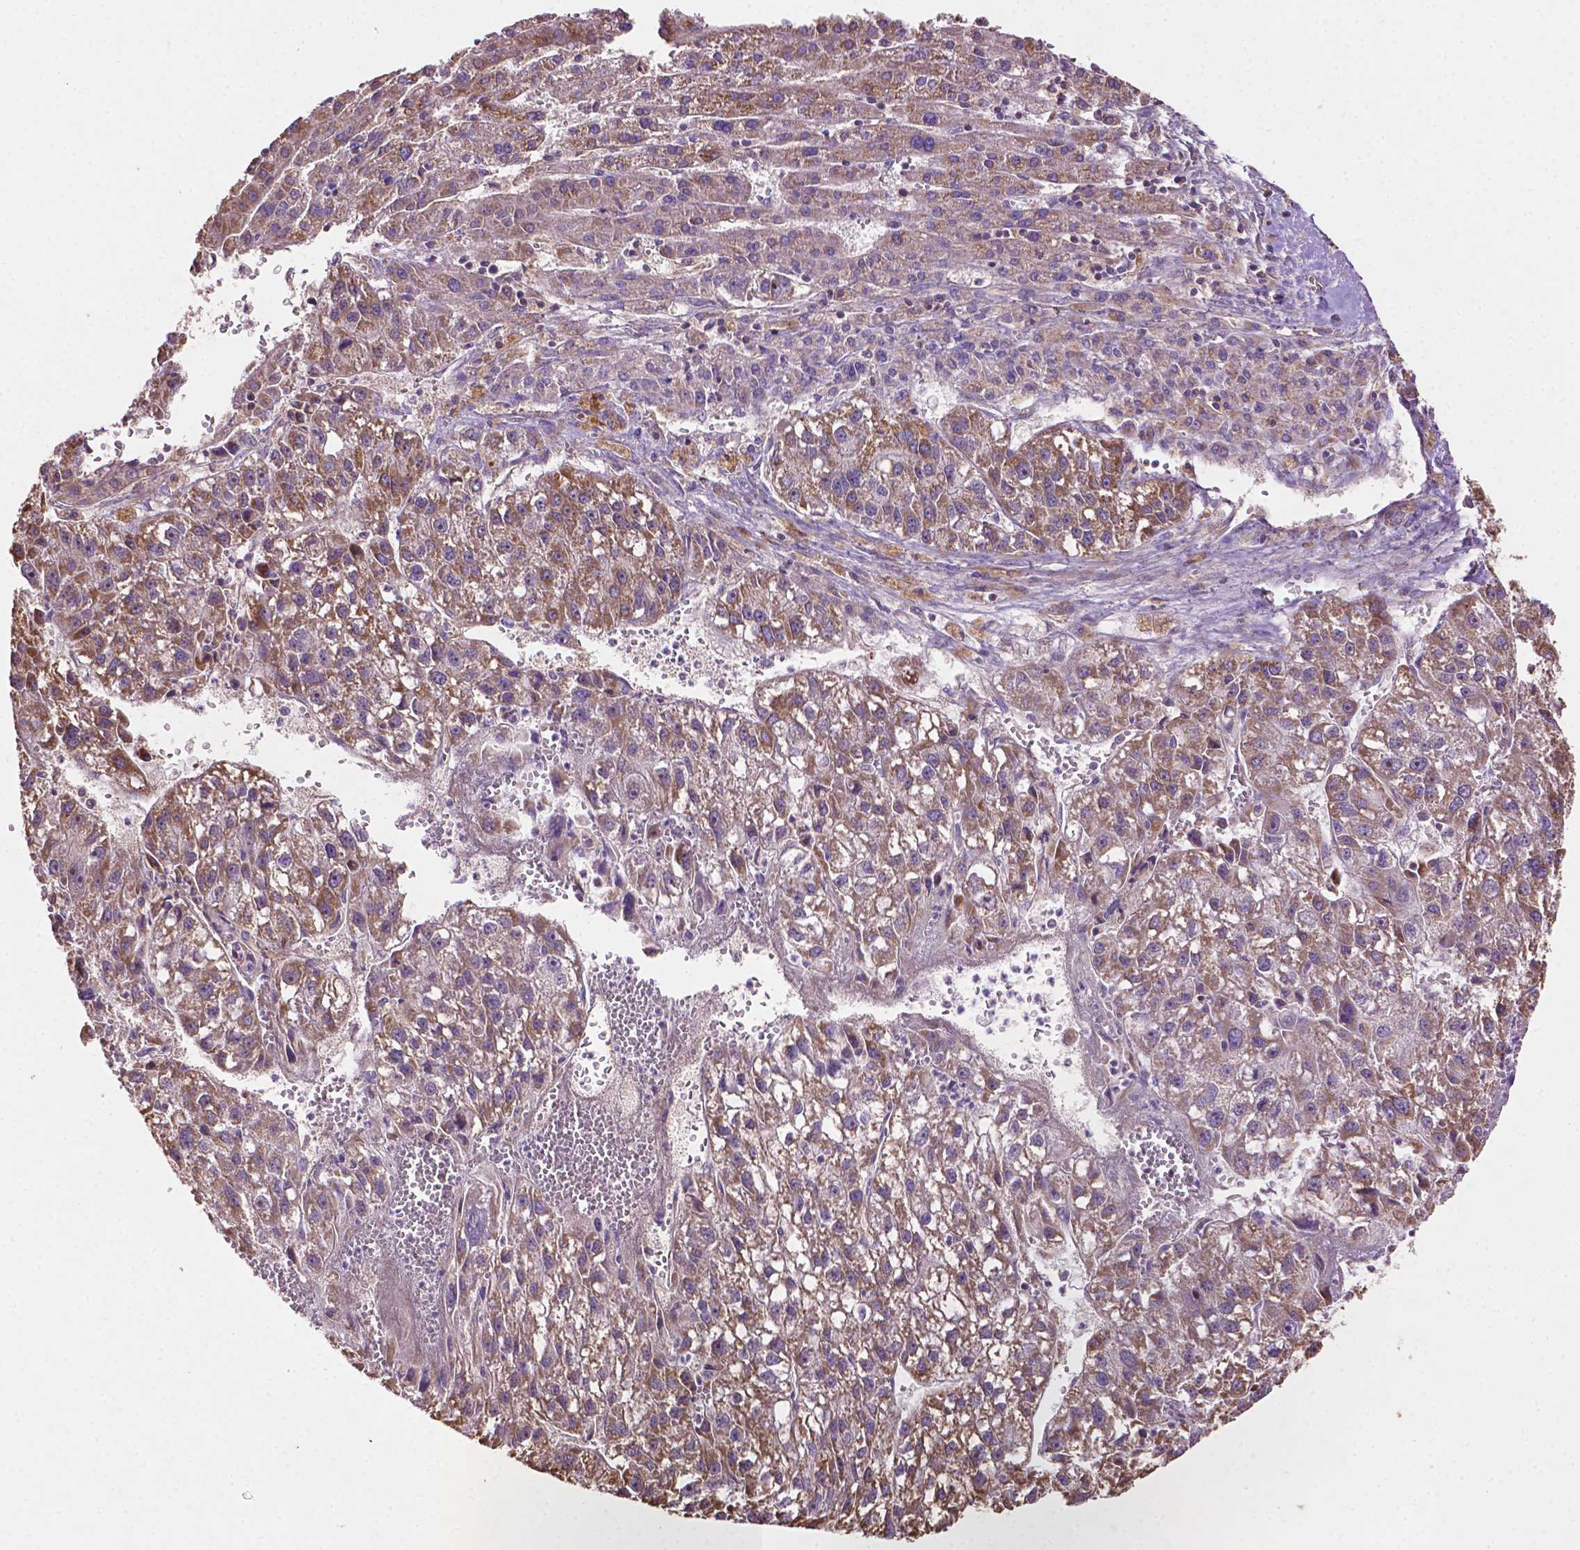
{"staining": {"intensity": "moderate", "quantity": ">75%", "location": "cytoplasmic/membranous"}, "tissue": "liver cancer", "cell_type": "Tumor cells", "image_type": "cancer", "snomed": [{"axis": "morphology", "description": "Carcinoma, Hepatocellular, NOS"}, {"axis": "topography", "description": "Liver"}], "caption": "Immunohistochemistry (IHC) image of neoplastic tissue: liver cancer stained using immunohistochemistry demonstrates medium levels of moderate protein expression localized specifically in the cytoplasmic/membranous of tumor cells, appearing as a cytoplasmic/membranous brown color.", "gene": "LRR1", "patient": {"sex": "female", "age": 70}}